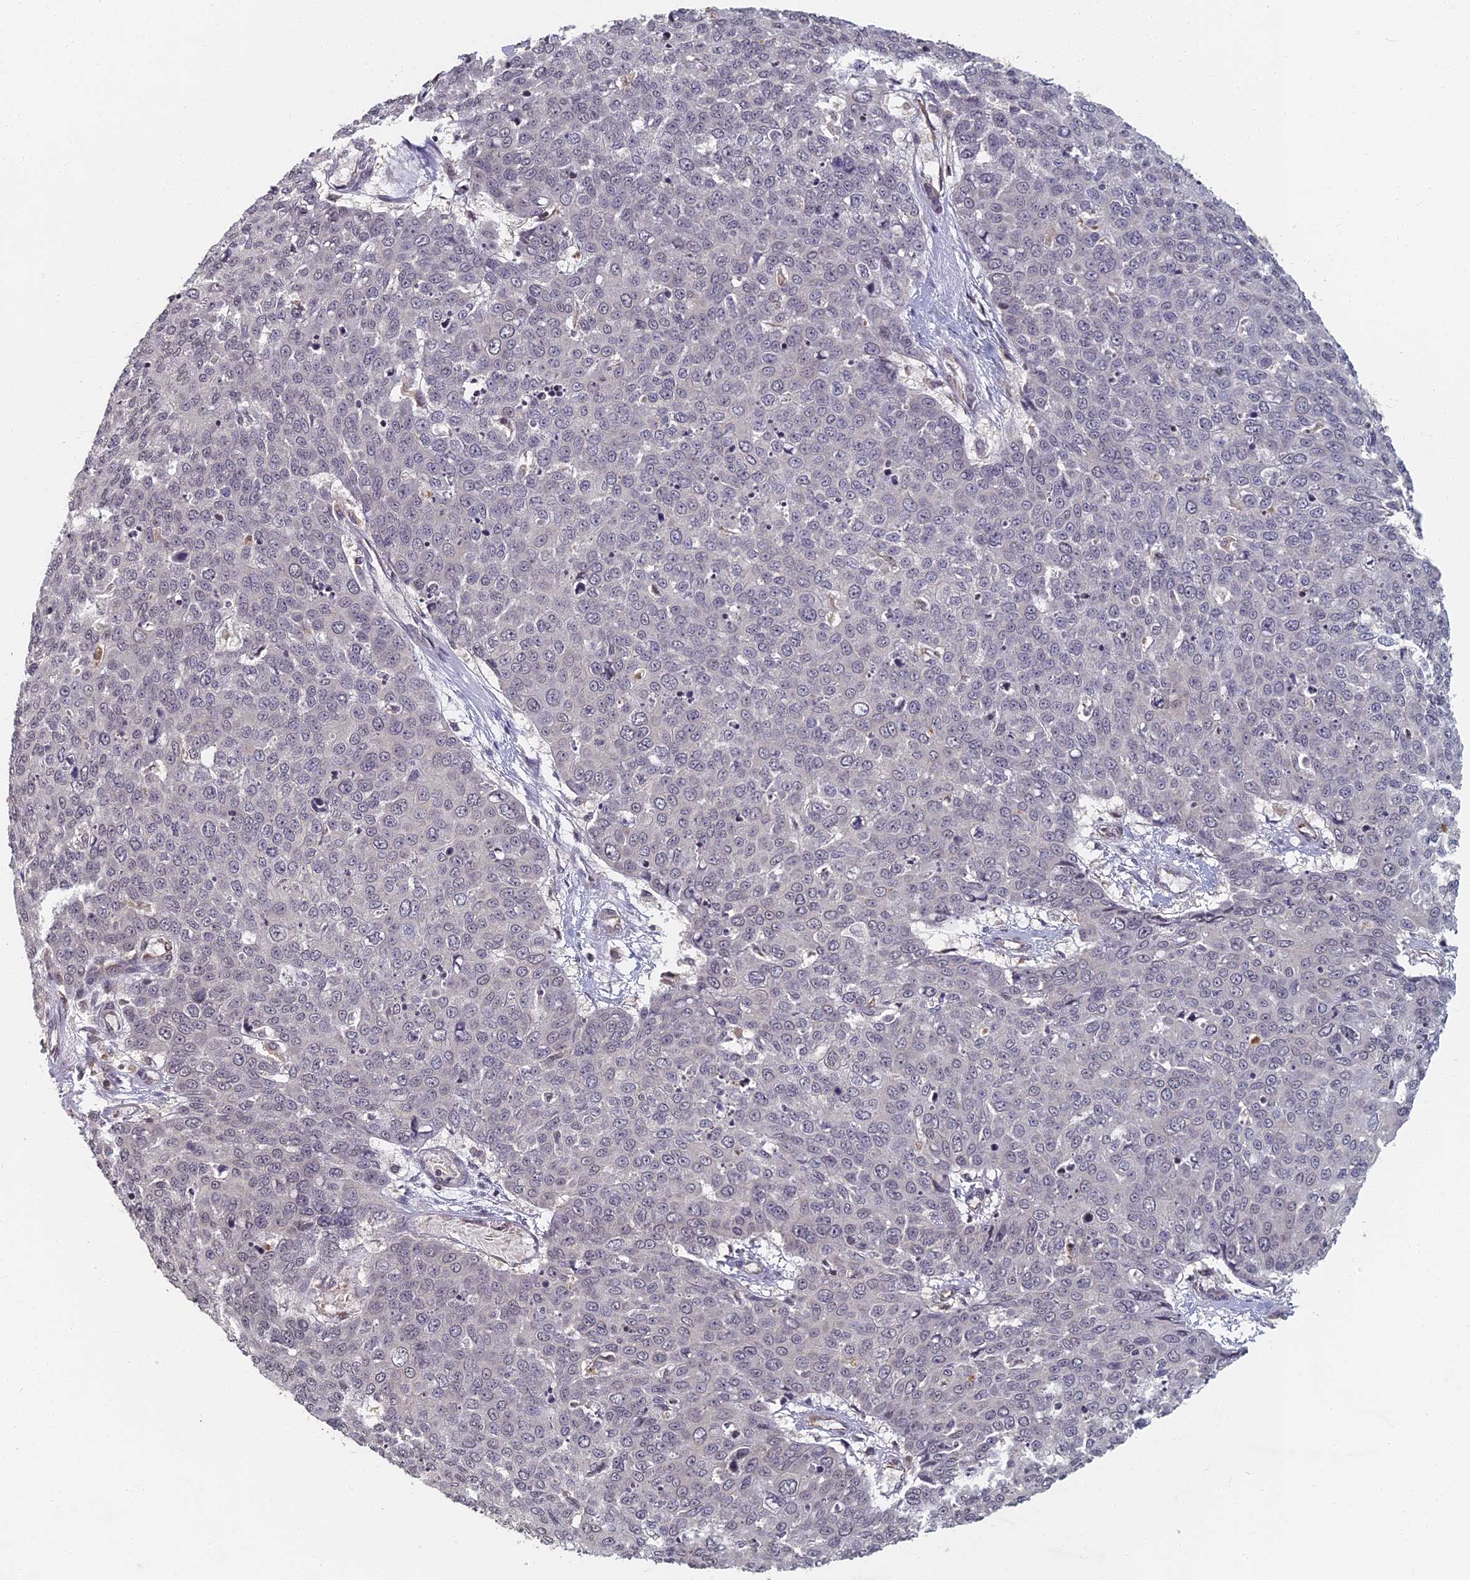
{"staining": {"intensity": "negative", "quantity": "none", "location": "none"}, "tissue": "skin cancer", "cell_type": "Tumor cells", "image_type": "cancer", "snomed": [{"axis": "morphology", "description": "Squamous cell carcinoma, NOS"}, {"axis": "topography", "description": "Skin"}], "caption": "The immunohistochemistry micrograph has no significant staining in tumor cells of squamous cell carcinoma (skin) tissue.", "gene": "ABCB10", "patient": {"sex": "male", "age": 71}}